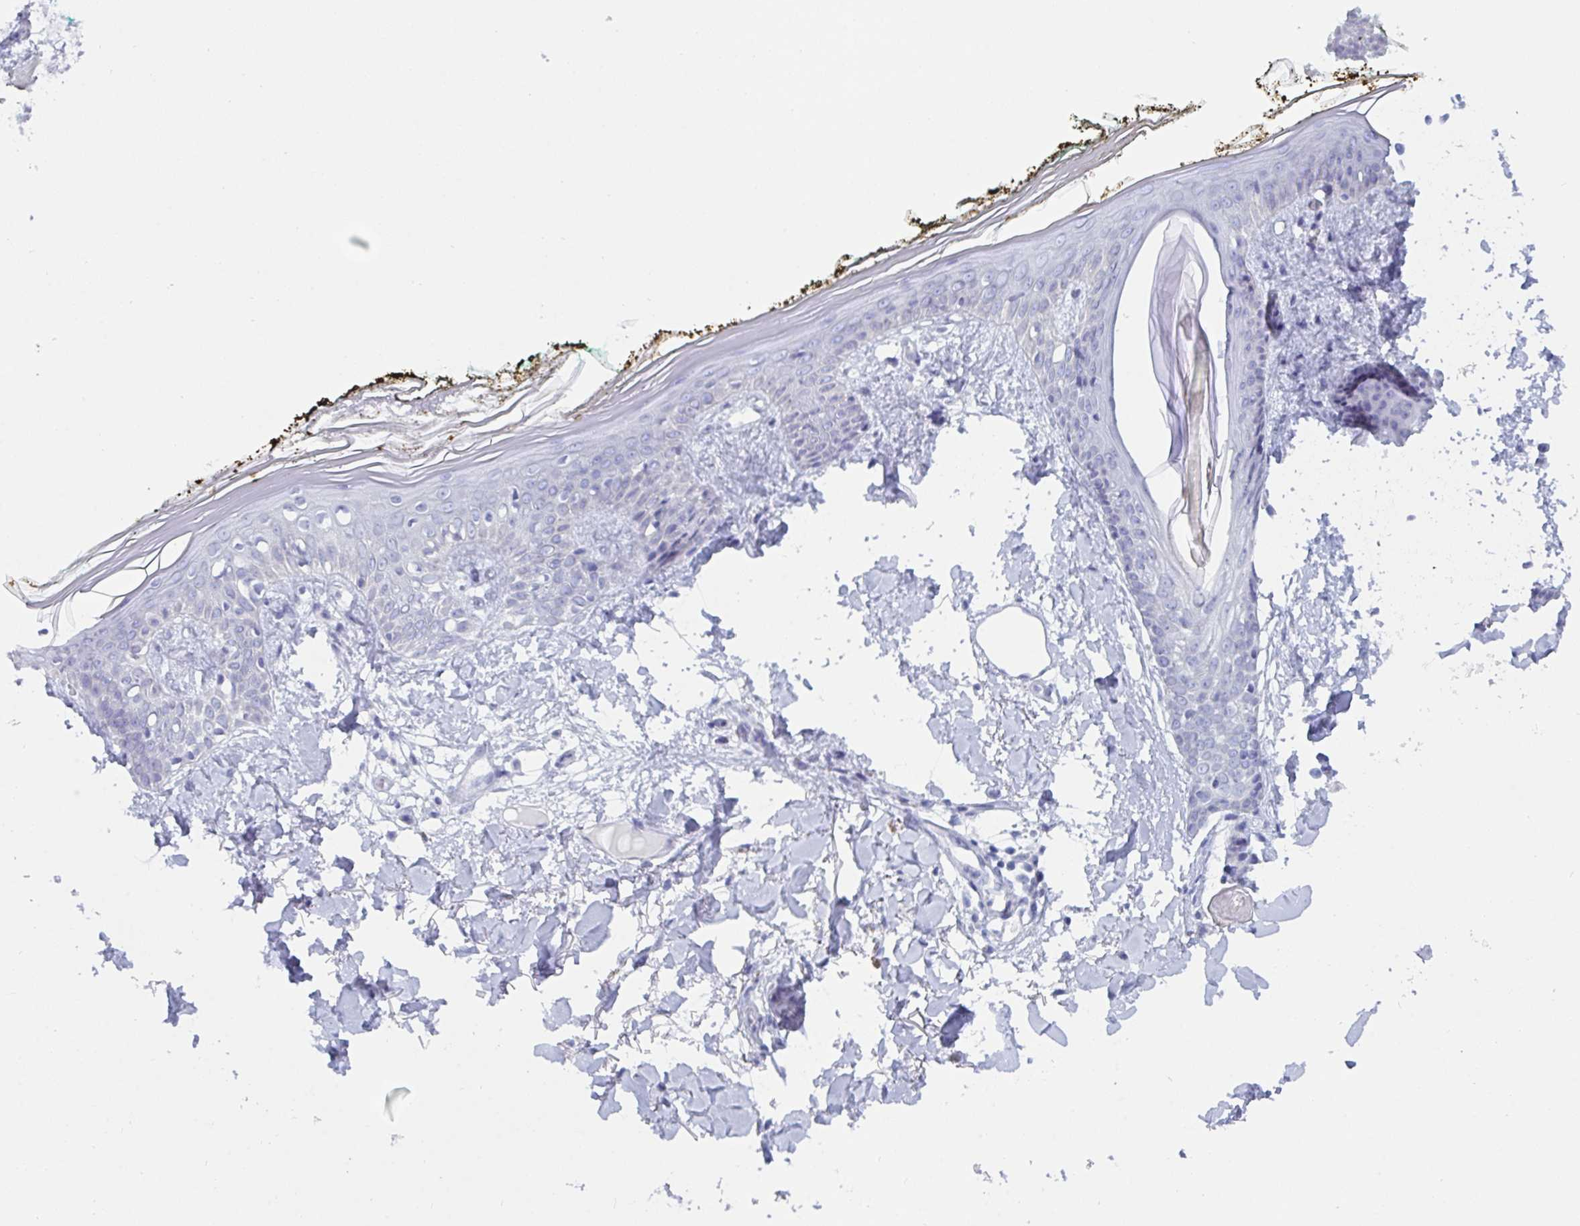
{"staining": {"intensity": "negative", "quantity": "none", "location": "none"}, "tissue": "skin", "cell_type": "Fibroblasts", "image_type": "normal", "snomed": [{"axis": "morphology", "description": "Normal tissue, NOS"}, {"axis": "topography", "description": "Skin"}], "caption": "A high-resolution image shows immunohistochemistry staining of unremarkable skin, which reveals no significant positivity in fibroblasts.", "gene": "CDX4", "patient": {"sex": "female", "age": 34}}